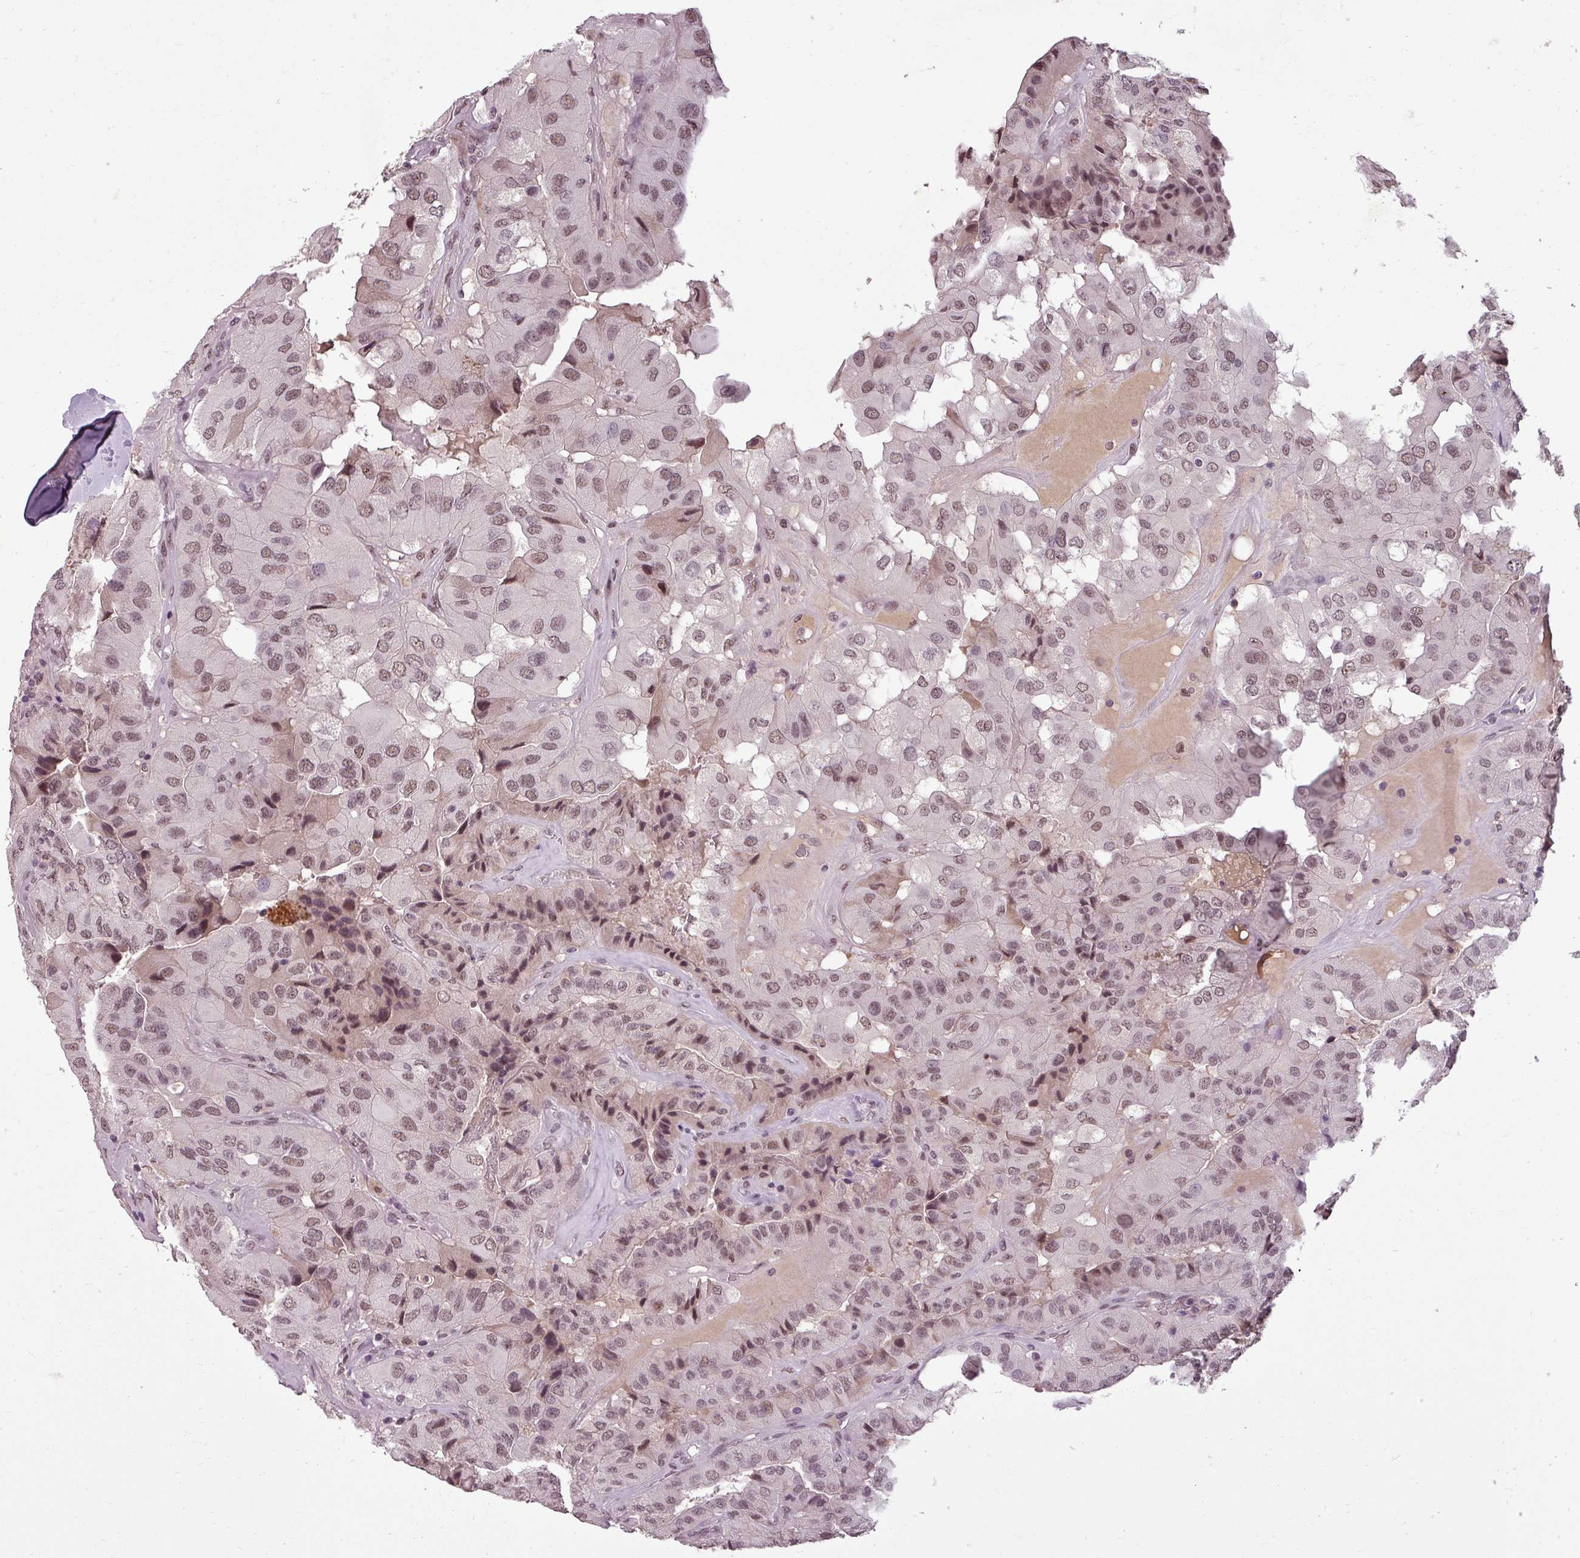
{"staining": {"intensity": "moderate", "quantity": ">75%", "location": "nuclear"}, "tissue": "thyroid cancer", "cell_type": "Tumor cells", "image_type": "cancer", "snomed": [{"axis": "morphology", "description": "Normal tissue, NOS"}, {"axis": "morphology", "description": "Papillary adenocarcinoma, NOS"}, {"axis": "topography", "description": "Thyroid gland"}], "caption": "A brown stain shows moderate nuclear positivity of a protein in thyroid papillary adenocarcinoma tumor cells.", "gene": "BCAS3", "patient": {"sex": "female", "age": 59}}